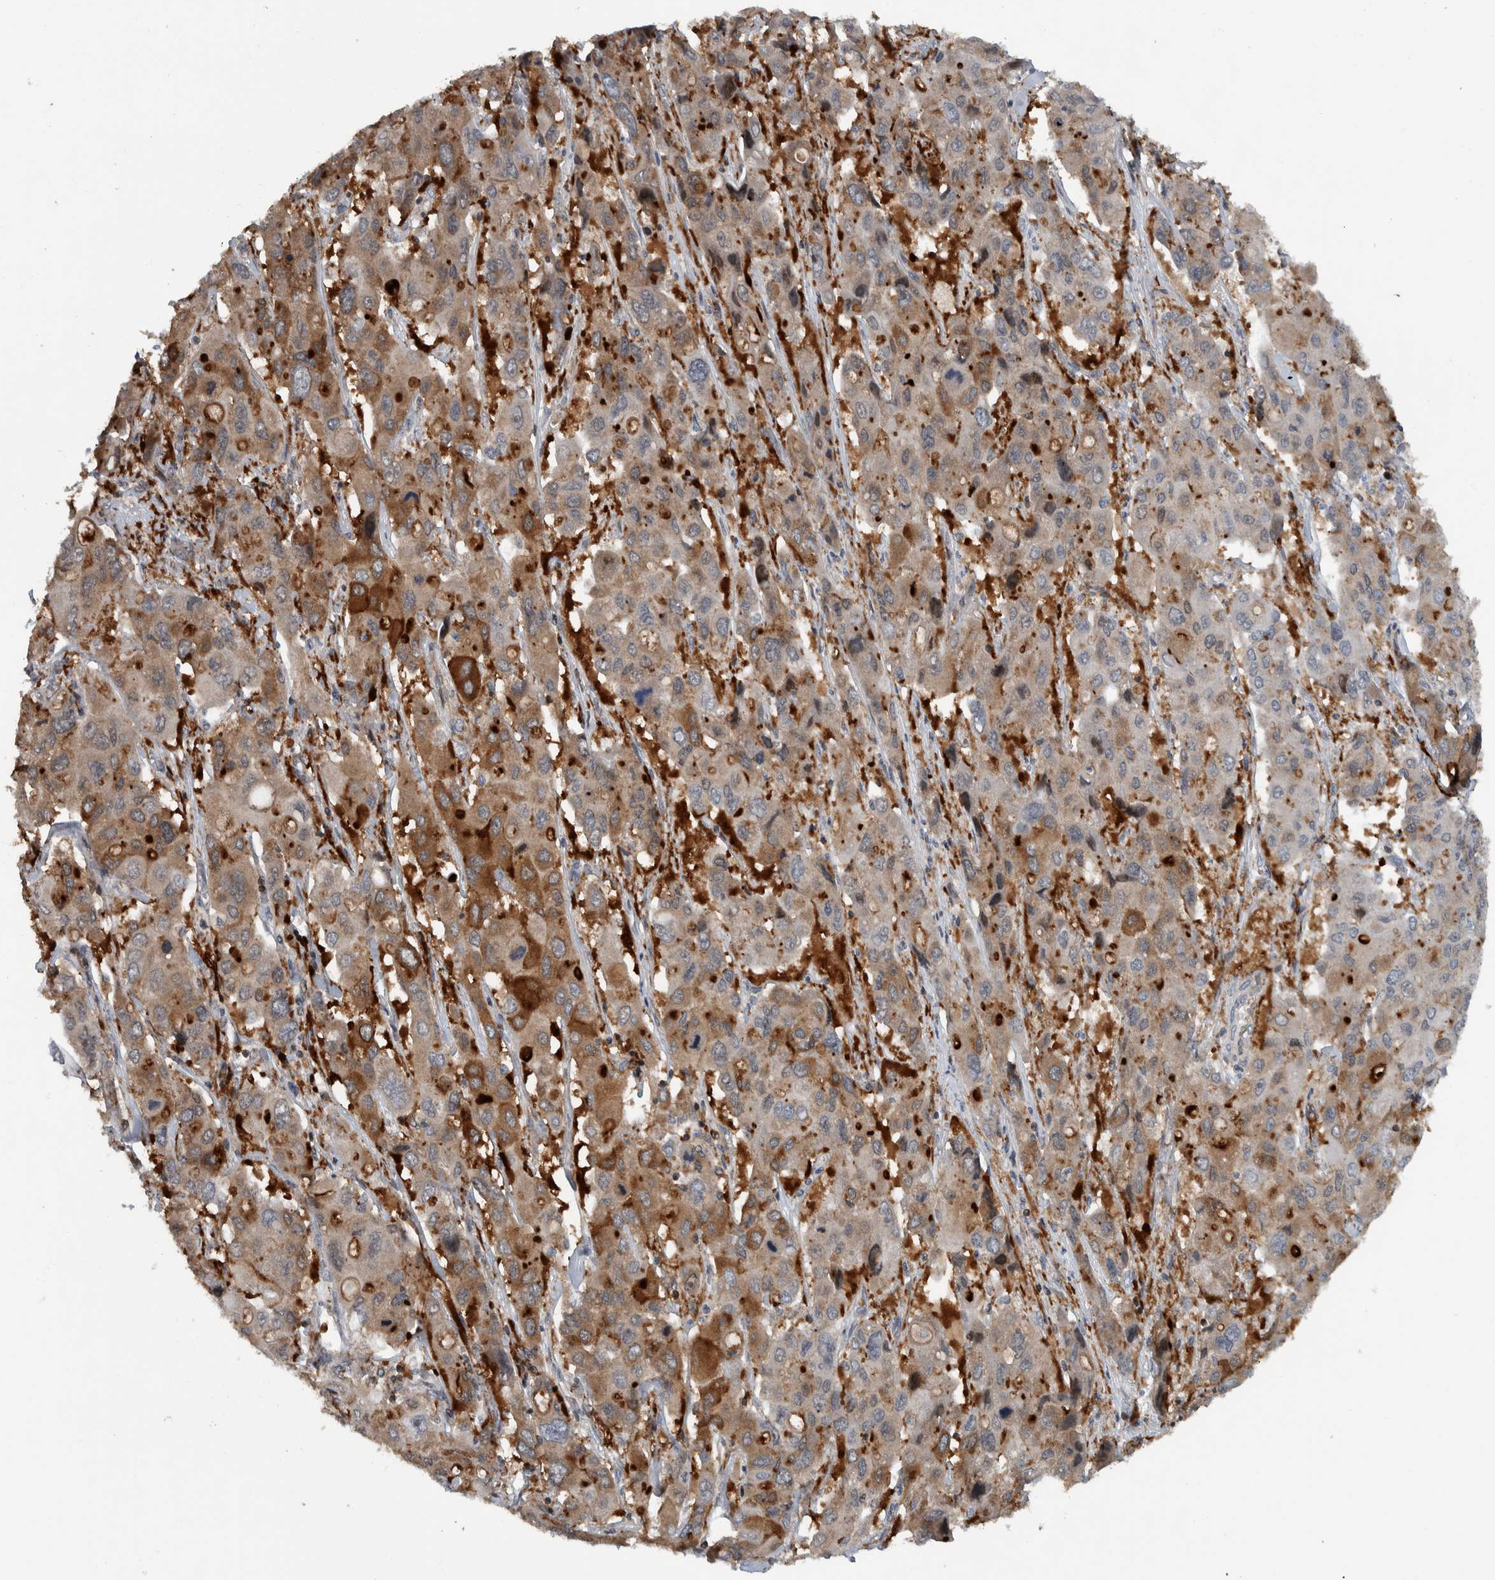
{"staining": {"intensity": "moderate", "quantity": ">75%", "location": "cytoplasmic/membranous"}, "tissue": "liver cancer", "cell_type": "Tumor cells", "image_type": "cancer", "snomed": [{"axis": "morphology", "description": "Cholangiocarcinoma"}, {"axis": "topography", "description": "Liver"}], "caption": "Liver cholangiocarcinoma stained with IHC exhibits moderate cytoplasmic/membranous positivity in about >75% of tumor cells.", "gene": "BAIAP2L1", "patient": {"sex": "male", "age": 67}}